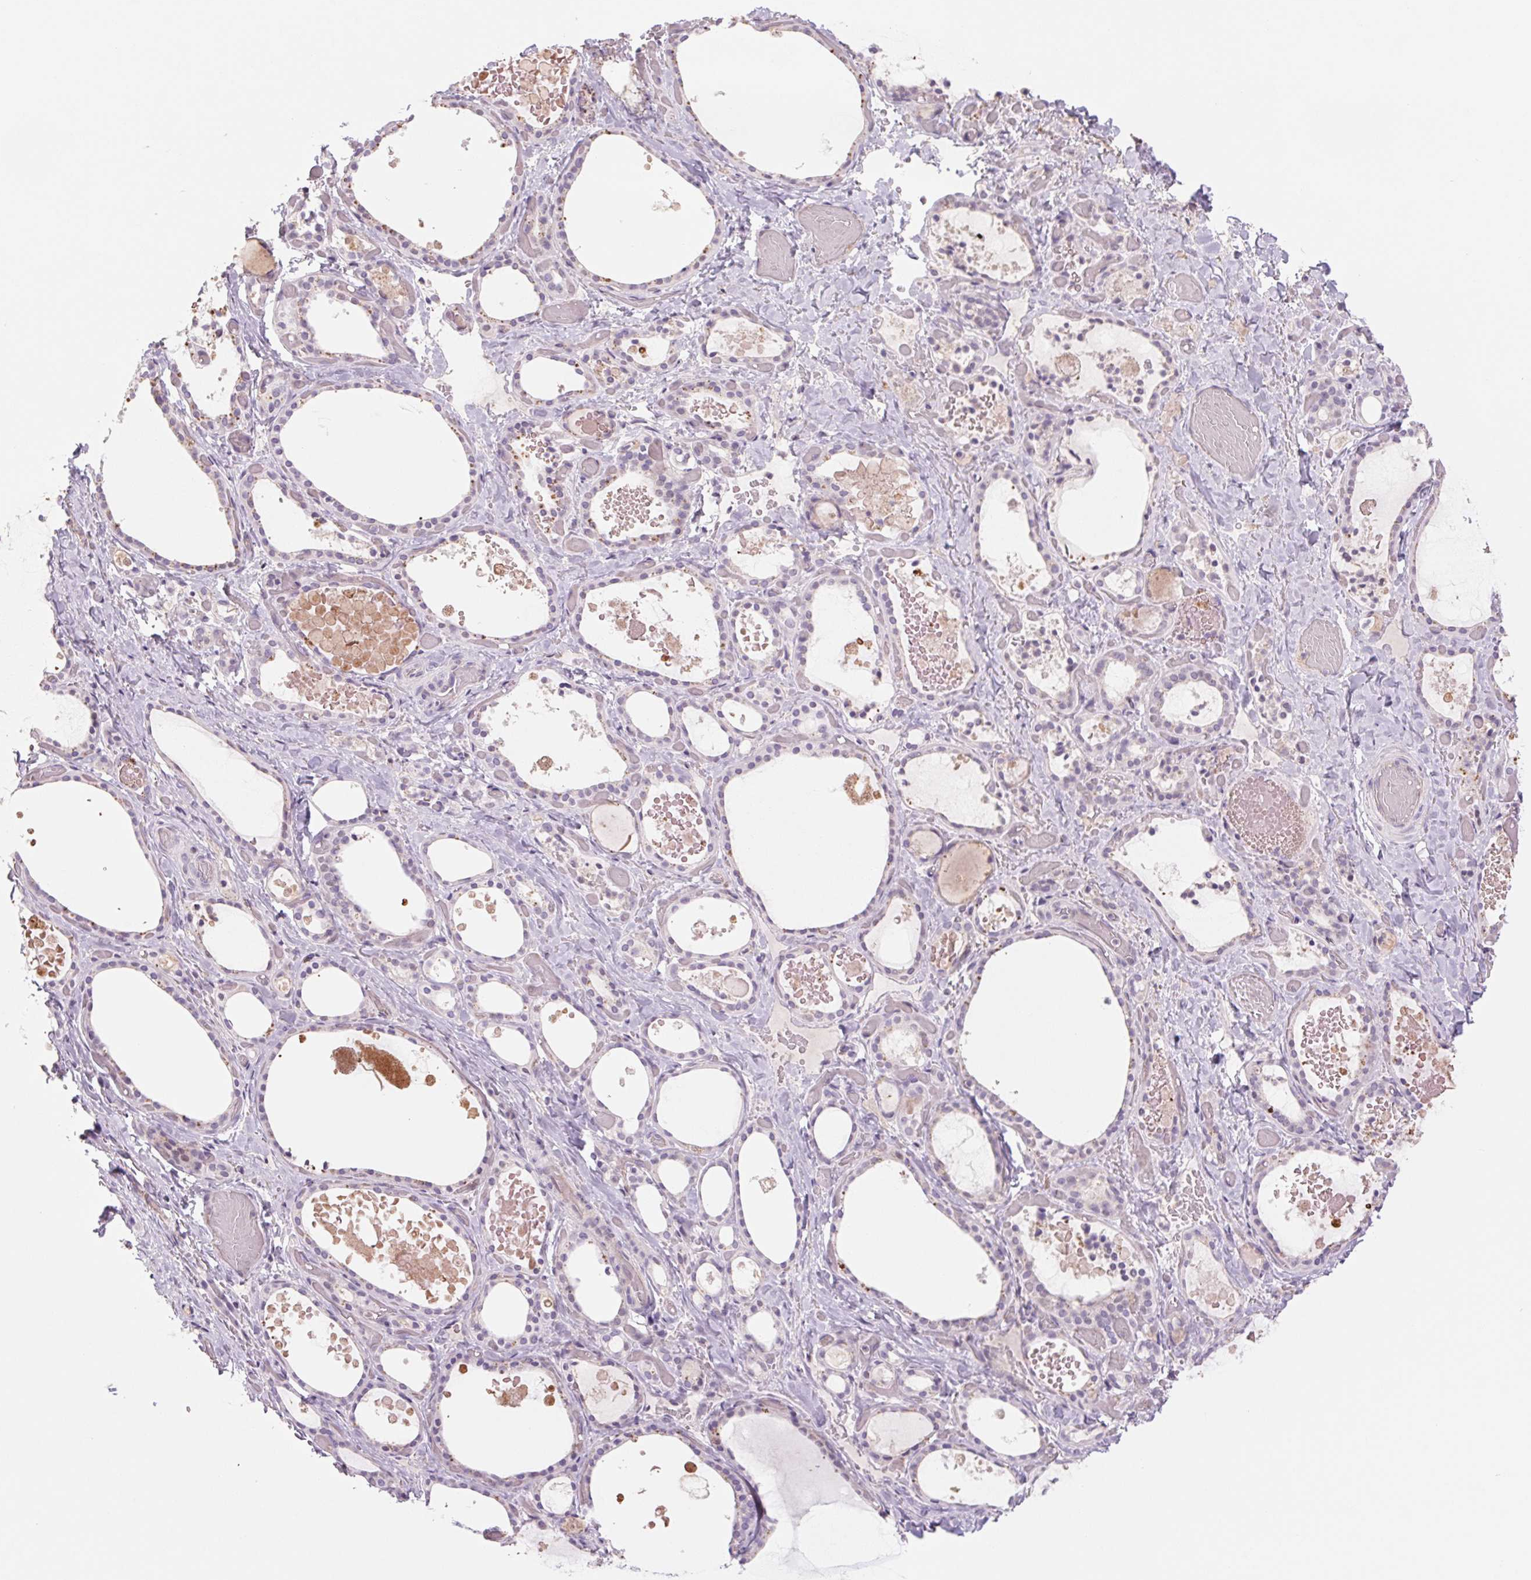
{"staining": {"intensity": "negative", "quantity": "none", "location": "none"}, "tissue": "thyroid gland", "cell_type": "Glandular cells", "image_type": "normal", "snomed": [{"axis": "morphology", "description": "Normal tissue, NOS"}, {"axis": "topography", "description": "Thyroid gland"}], "caption": "High magnification brightfield microscopy of benign thyroid gland stained with DAB (3,3'-diaminobenzidine) (brown) and counterstained with hematoxylin (blue): glandular cells show no significant staining. Brightfield microscopy of immunohistochemistry (IHC) stained with DAB (brown) and hematoxylin (blue), captured at high magnification.", "gene": "KRT1", "patient": {"sex": "female", "age": 56}}